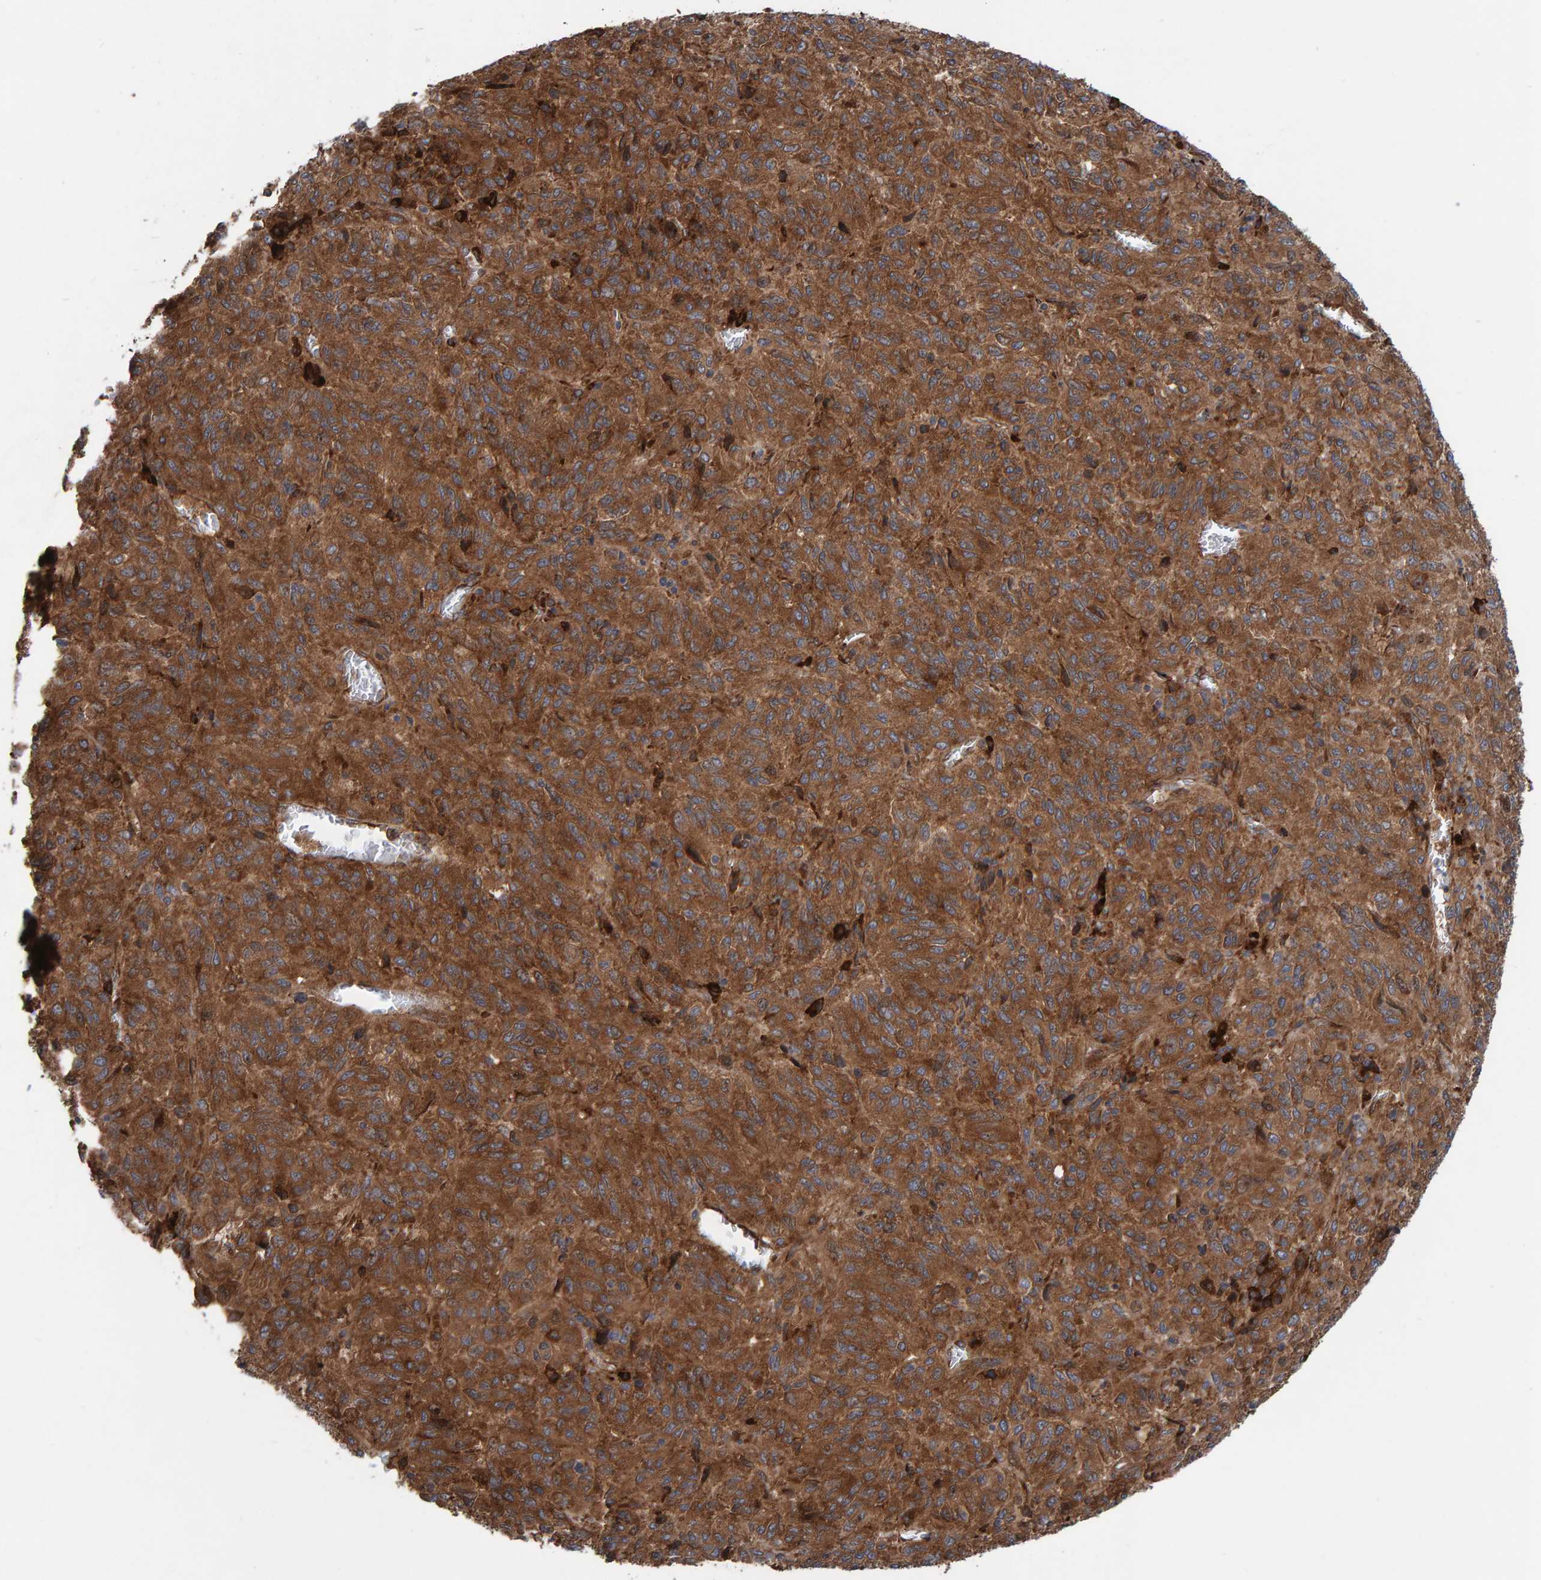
{"staining": {"intensity": "moderate", "quantity": ">75%", "location": "cytoplasmic/membranous"}, "tissue": "melanoma", "cell_type": "Tumor cells", "image_type": "cancer", "snomed": [{"axis": "morphology", "description": "Malignant melanoma, Metastatic site"}, {"axis": "topography", "description": "Lung"}], "caption": "Melanoma stained with DAB IHC demonstrates medium levels of moderate cytoplasmic/membranous positivity in about >75% of tumor cells.", "gene": "KIAA0753", "patient": {"sex": "male", "age": 64}}